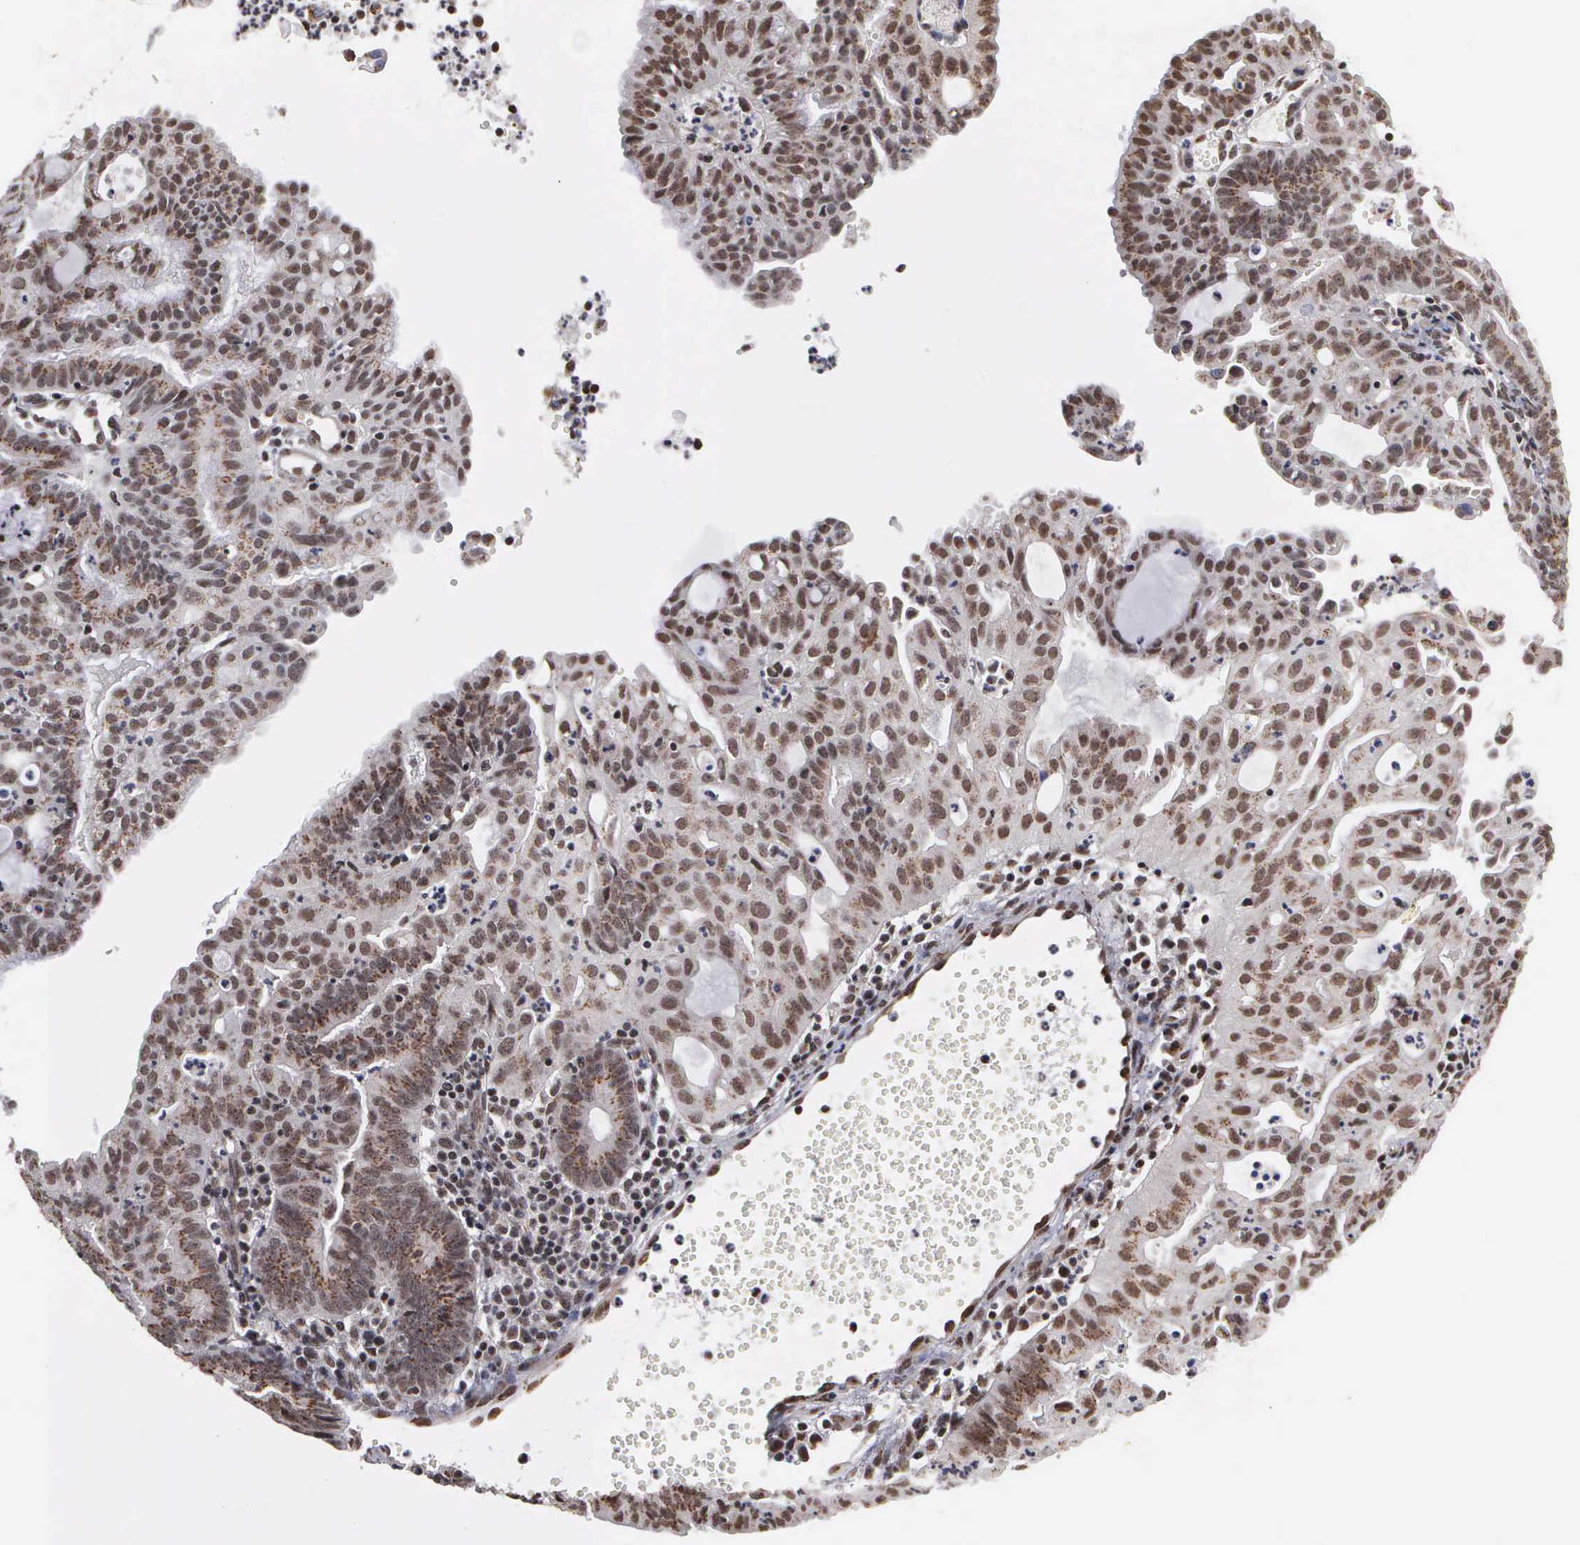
{"staining": {"intensity": "moderate", "quantity": ">75%", "location": "cytoplasmic/membranous,nuclear"}, "tissue": "endometrial cancer", "cell_type": "Tumor cells", "image_type": "cancer", "snomed": [{"axis": "morphology", "description": "Adenocarcinoma, NOS"}, {"axis": "topography", "description": "Endometrium"}], "caption": "Endometrial adenocarcinoma stained with a brown dye demonstrates moderate cytoplasmic/membranous and nuclear positive staining in about >75% of tumor cells.", "gene": "GTF2A1", "patient": {"sex": "female", "age": 60}}